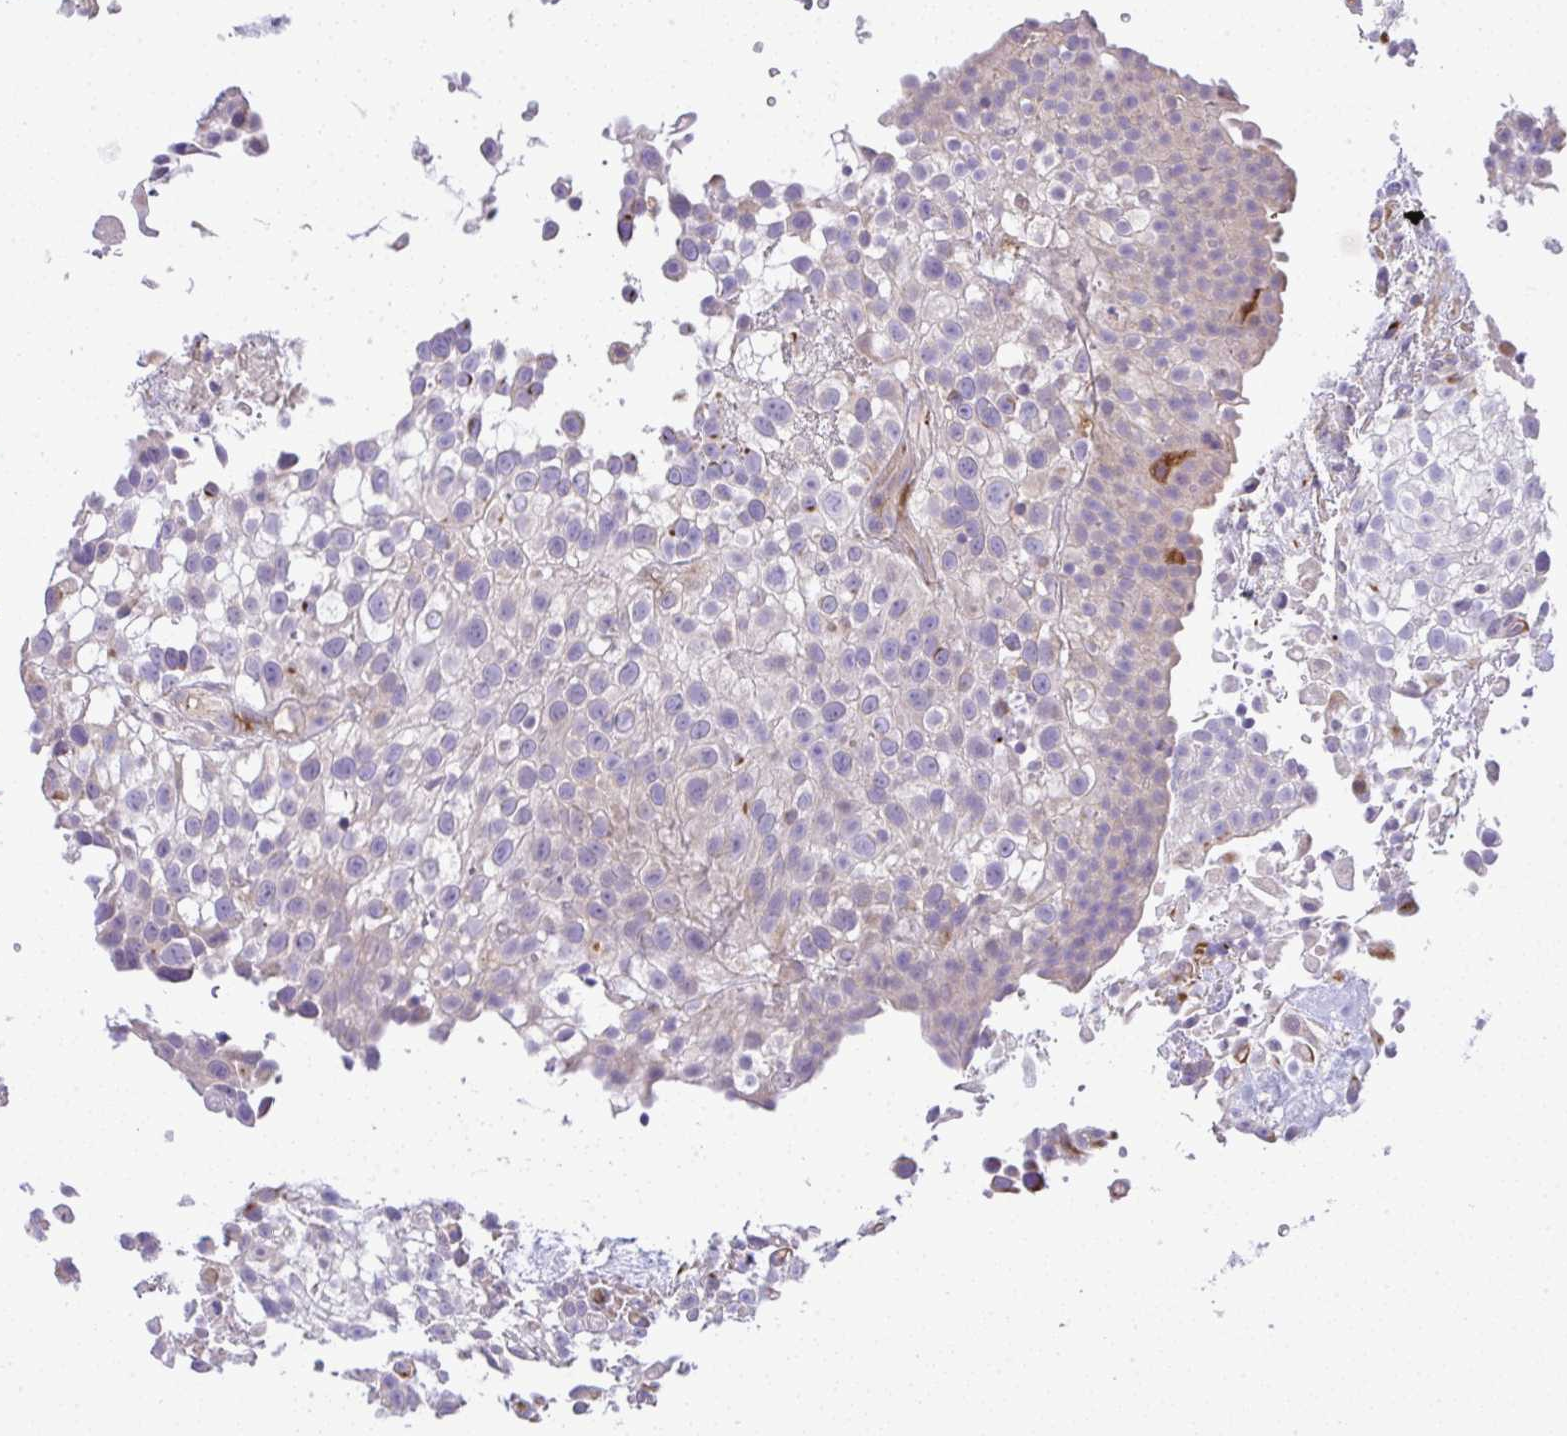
{"staining": {"intensity": "negative", "quantity": "none", "location": "none"}, "tissue": "urothelial cancer", "cell_type": "Tumor cells", "image_type": "cancer", "snomed": [{"axis": "morphology", "description": "Urothelial carcinoma, High grade"}, {"axis": "topography", "description": "Urinary bladder"}], "caption": "This is a micrograph of immunohistochemistry staining of urothelial cancer, which shows no staining in tumor cells.", "gene": "GRID2", "patient": {"sex": "male", "age": 56}}